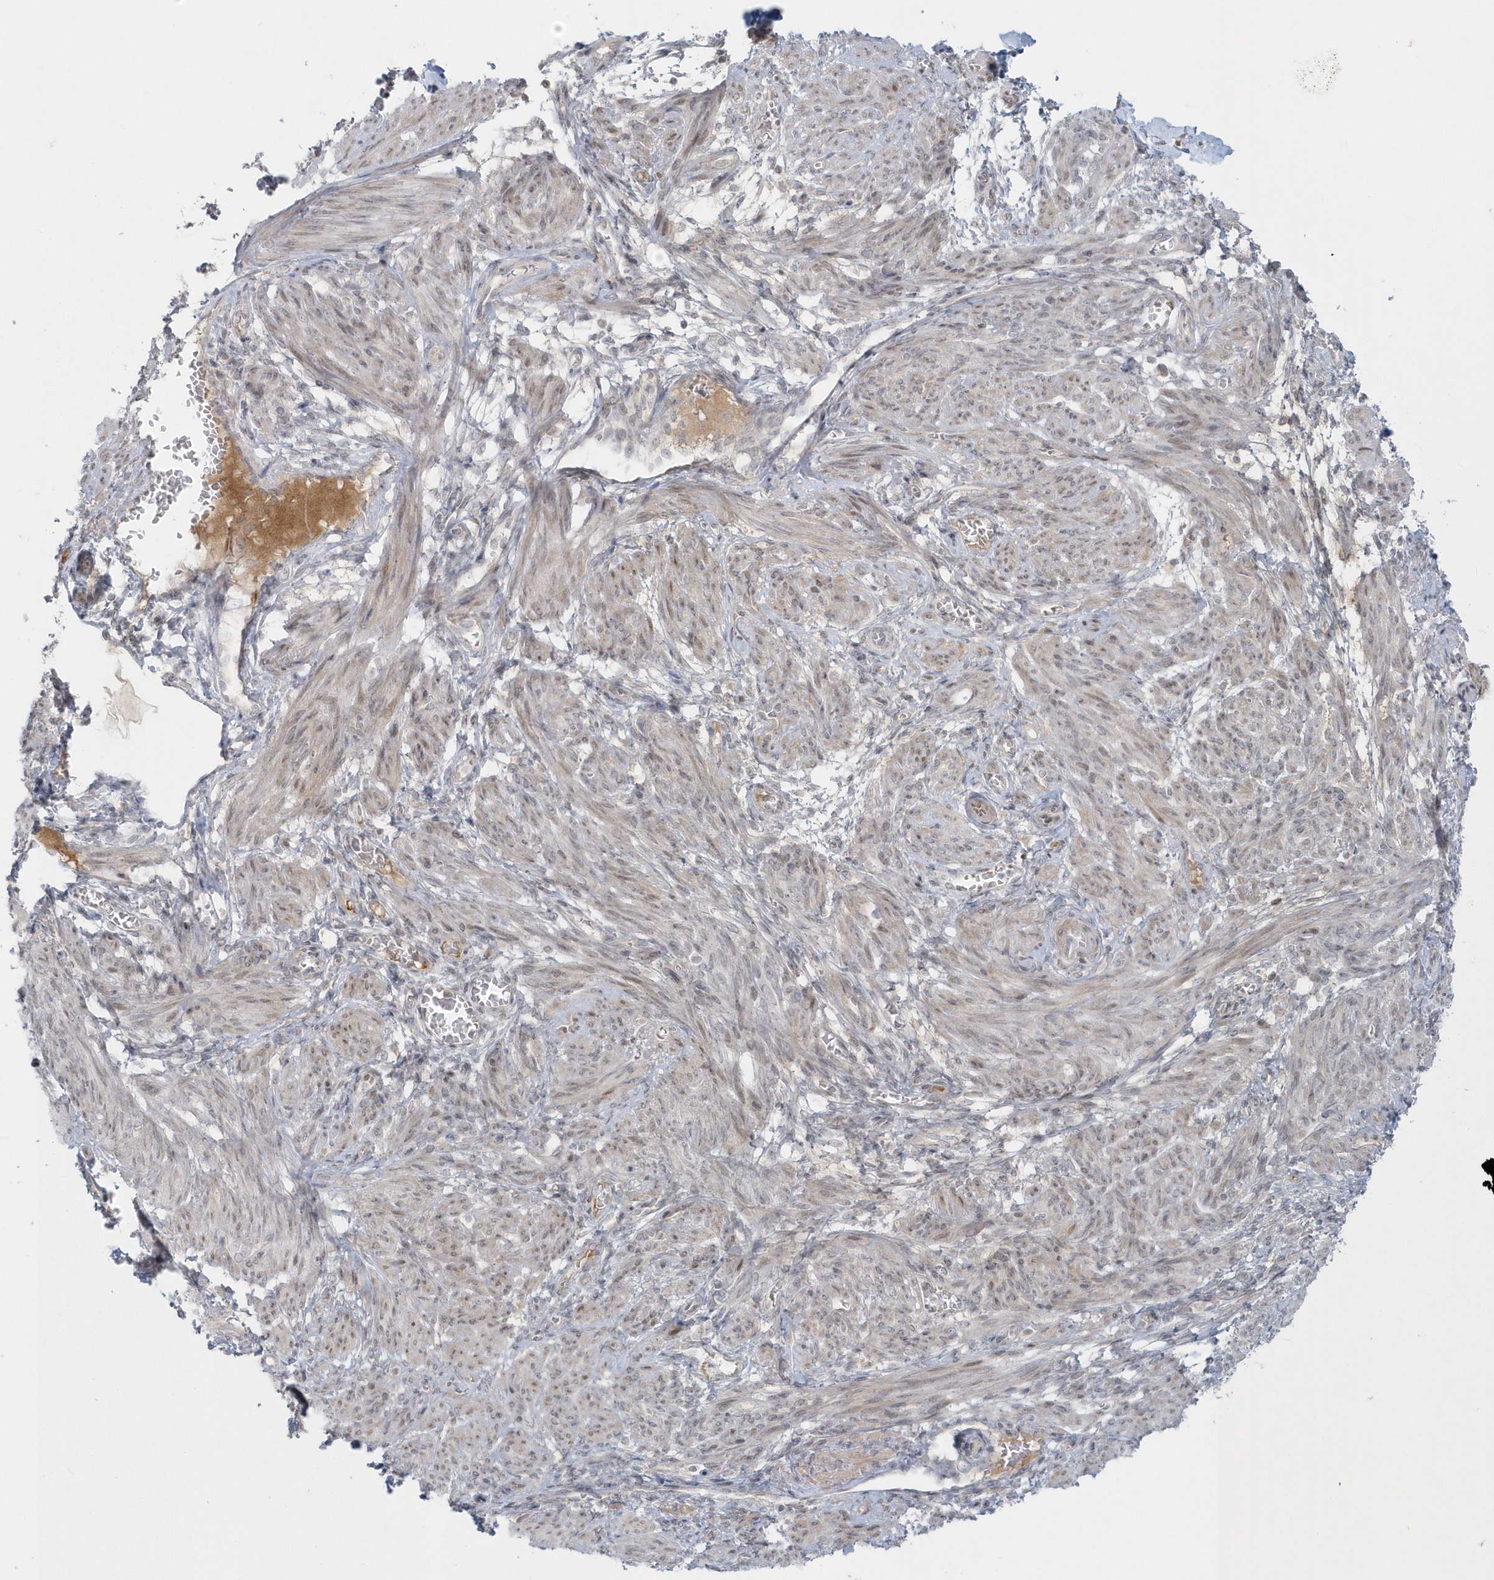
{"staining": {"intensity": "weak", "quantity": "25%-75%", "location": "cytoplasmic/membranous"}, "tissue": "smooth muscle", "cell_type": "Smooth muscle cells", "image_type": "normal", "snomed": [{"axis": "morphology", "description": "Normal tissue, NOS"}, {"axis": "topography", "description": "Smooth muscle"}], "caption": "This photomicrograph shows IHC staining of benign smooth muscle, with low weak cytoplasmic/membranous staining in about 25%-75% of smooth muscle cells.", "gene": "BLTP3A", "patient": {"sex": "female", "age": 39}}